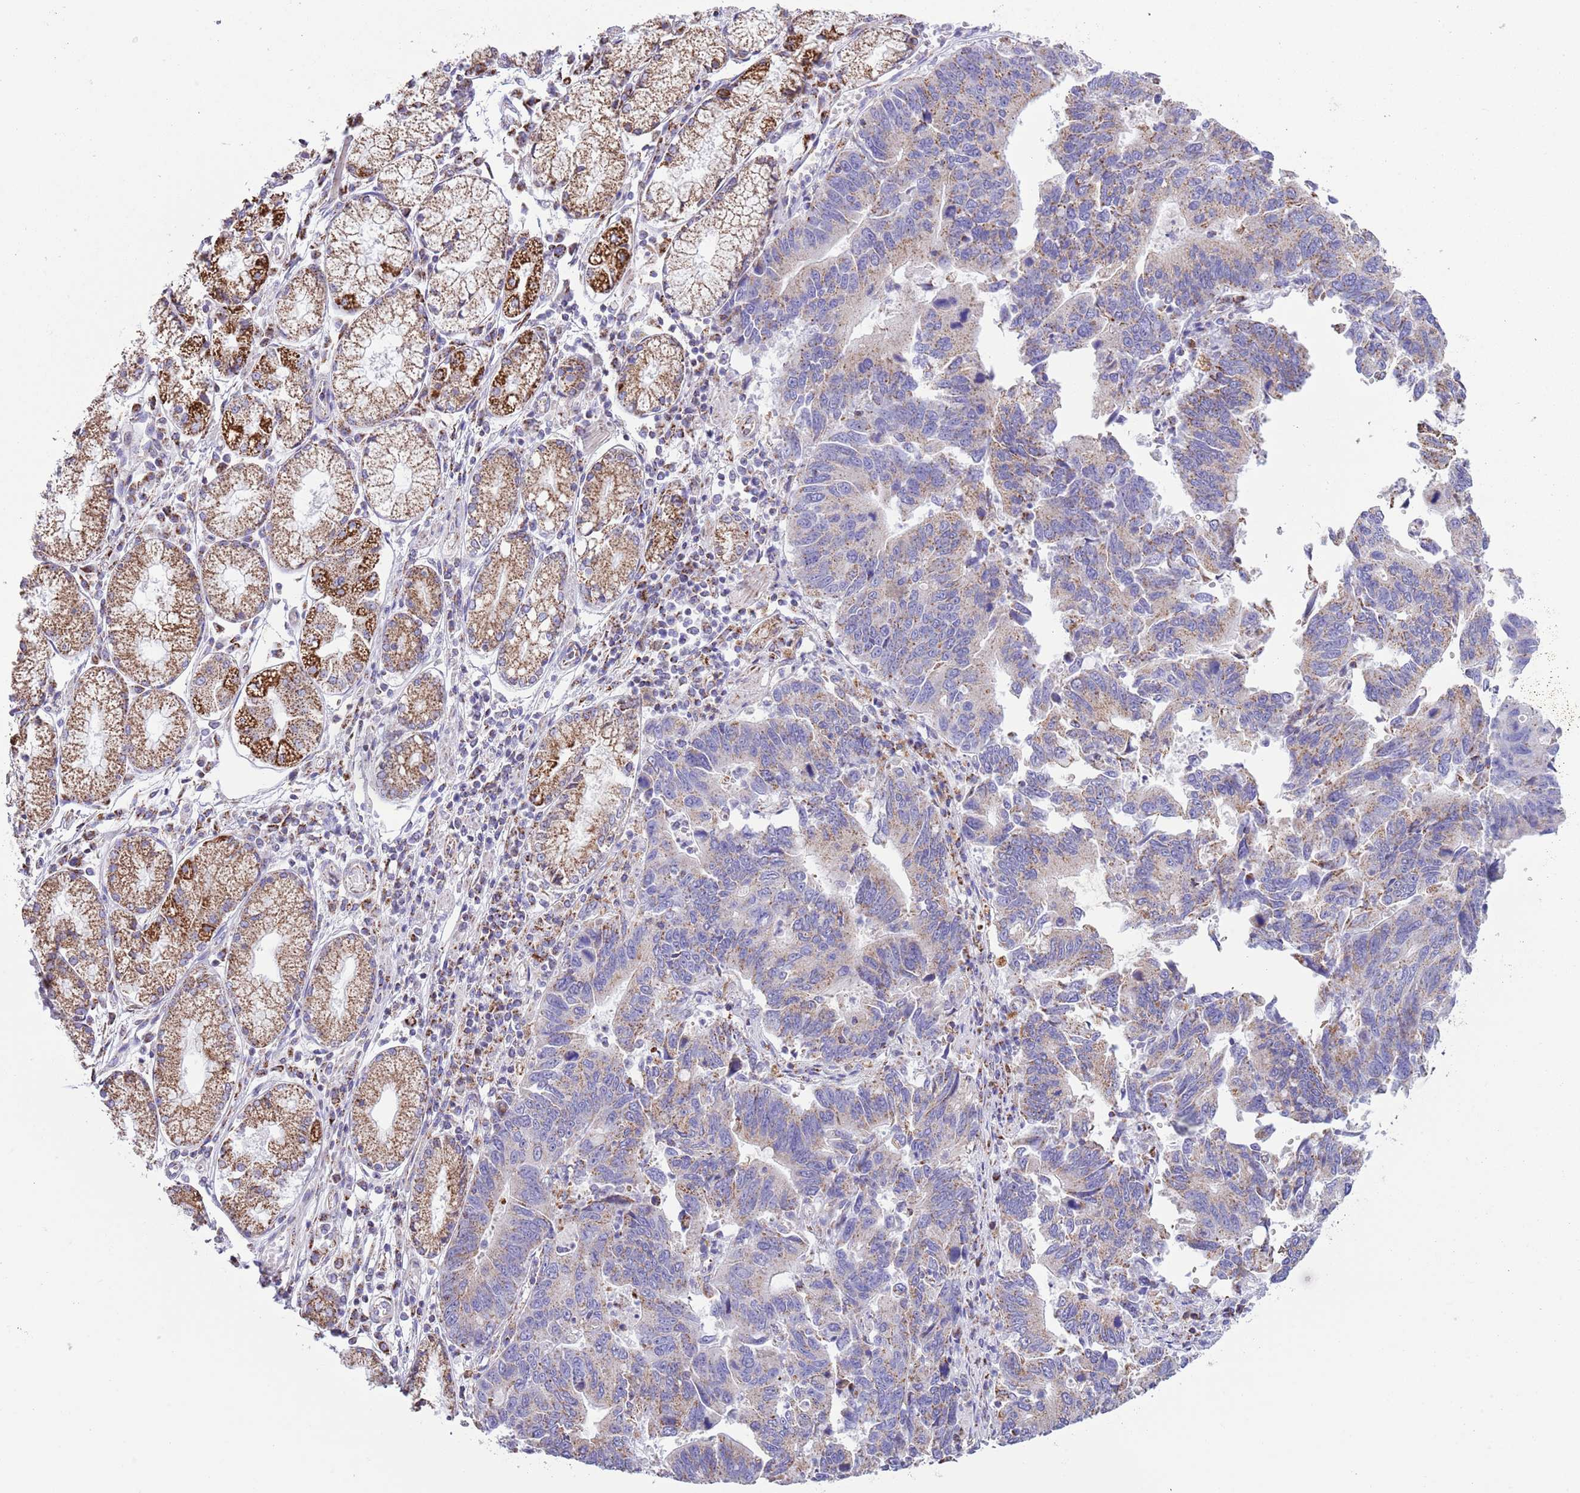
{"staining": {"intensity": "moderate", "quantity": "25%-75%", "location": "cytoplasmic/membranous"}, "tissue": "stomach cancer", "cell_type": "Tumor cells", "image_type": "cancer", "snomed": [{"axis": "morphology", "description": "Adenocarcinoma, NOS"}, {"axis": "topography", "description": "Stomach"}], "caption": "Immunohistochemistry (IHC) staining of stomach cancer, which exhibits medium levels of moderate cytoplasmic/membranous positivity in about 25%-75% of tumor cells indicating moderate cytoplasmic/membranous protein positivity. The staining was performed using DAB (3,3'-diaminobenzidine) (brown) for protein detection and nuclei were counterstained in hematoxylin (blue).", "gene": "ATP6V1B1", "patient": {"sex": "male", "age": 59}}